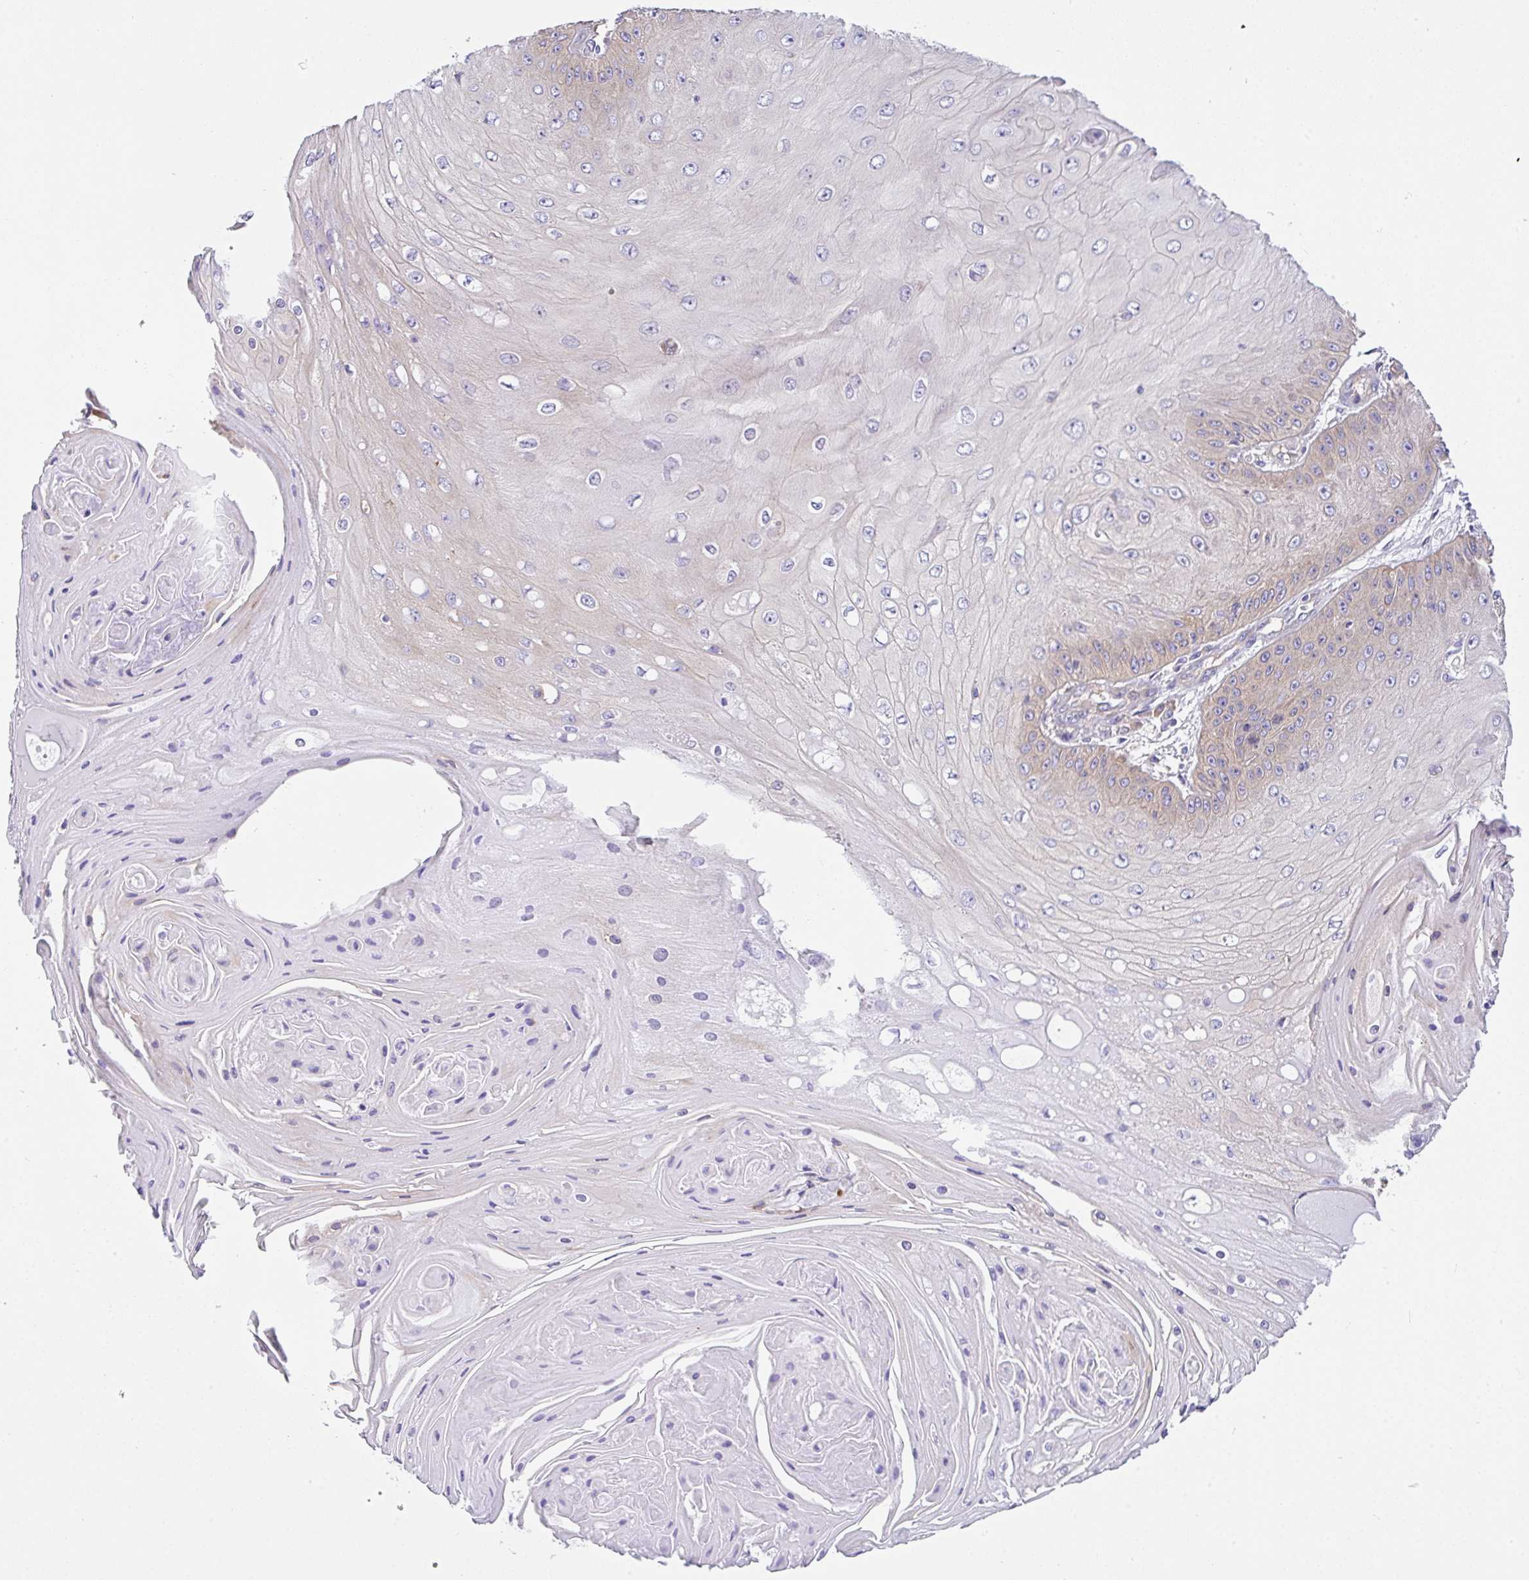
{"staining": {"intensity": "negative", "quantity": "none", "location": "none"}, "tissue": "skin cancer", "cell_type": "Tumor cells", "image_type": "cancer", "snomed": [{"axis": "morphology", "description": "Squamous cell carcinoma, NOS"}, {"axis": "topography", "description": "Skin"}], "caption": "Immunohistochemistry (IHC) histopathology image of neoplastic tissue: squamous cell carcinoma (skin) stained with DAB demonstrates no significant protein expression in tumor cells.", "gene": "GFPT2", "patient": {"sex": "male", "age": 70}}